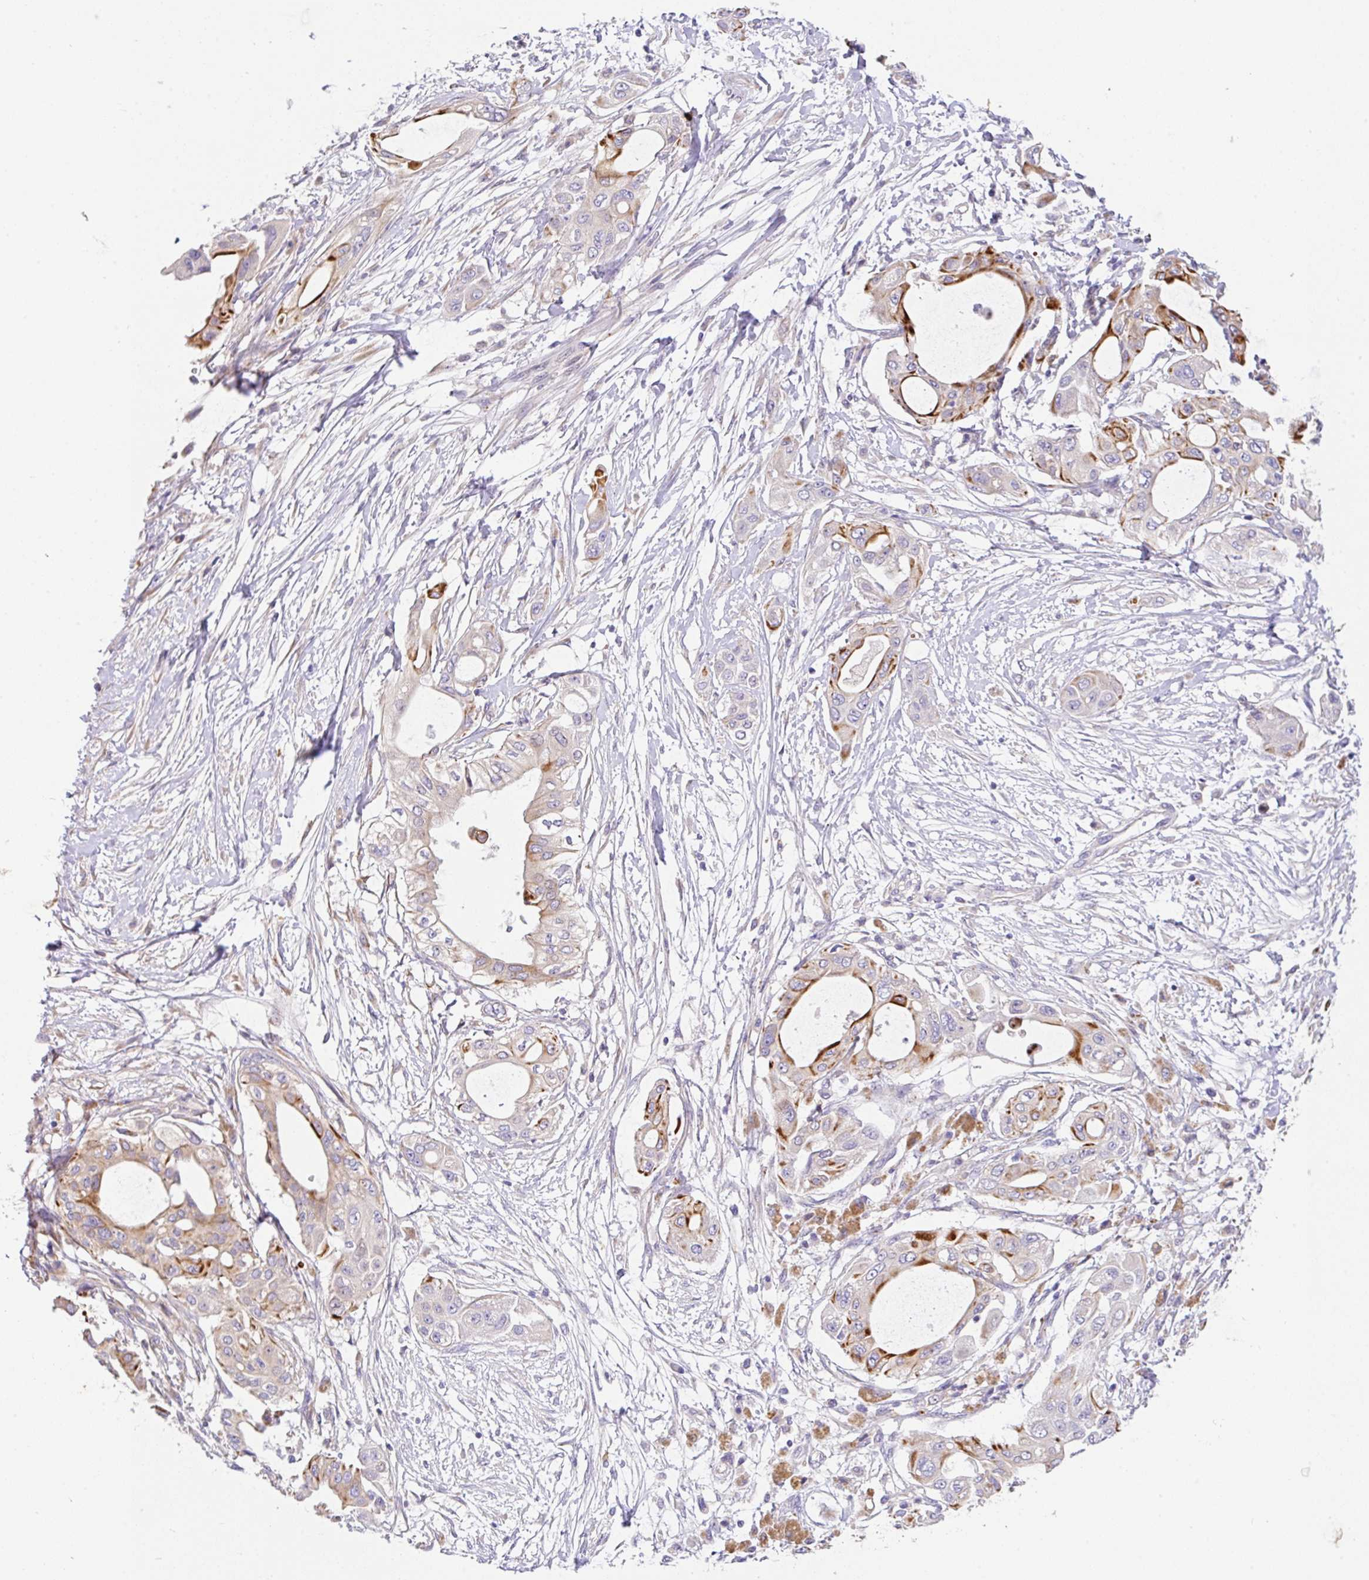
{"staining": {"intensity": "strong", "quantity": "<25%", "location": "cytoplasmic/membranous"}, "tissue": "pancreatic cancer", "cell_type": "Tumor cells", "image_type": "cancer", "snomed": [{"axis": "morphology", "description": "Adenocarcinoma, NOS"}, {"axis": "topography", "description": "Pancreas"}], "caption": "Immunohistochemistry of human pancreatic cancer exhibits medium levels of strong cytoplasmic/membranous positivity in about <25% of tumor cells. (Brightfield microscopy of DAB IHC at high magnification).", "gene": "EPN3", "patient": {"sex": "male", "age": 68}}